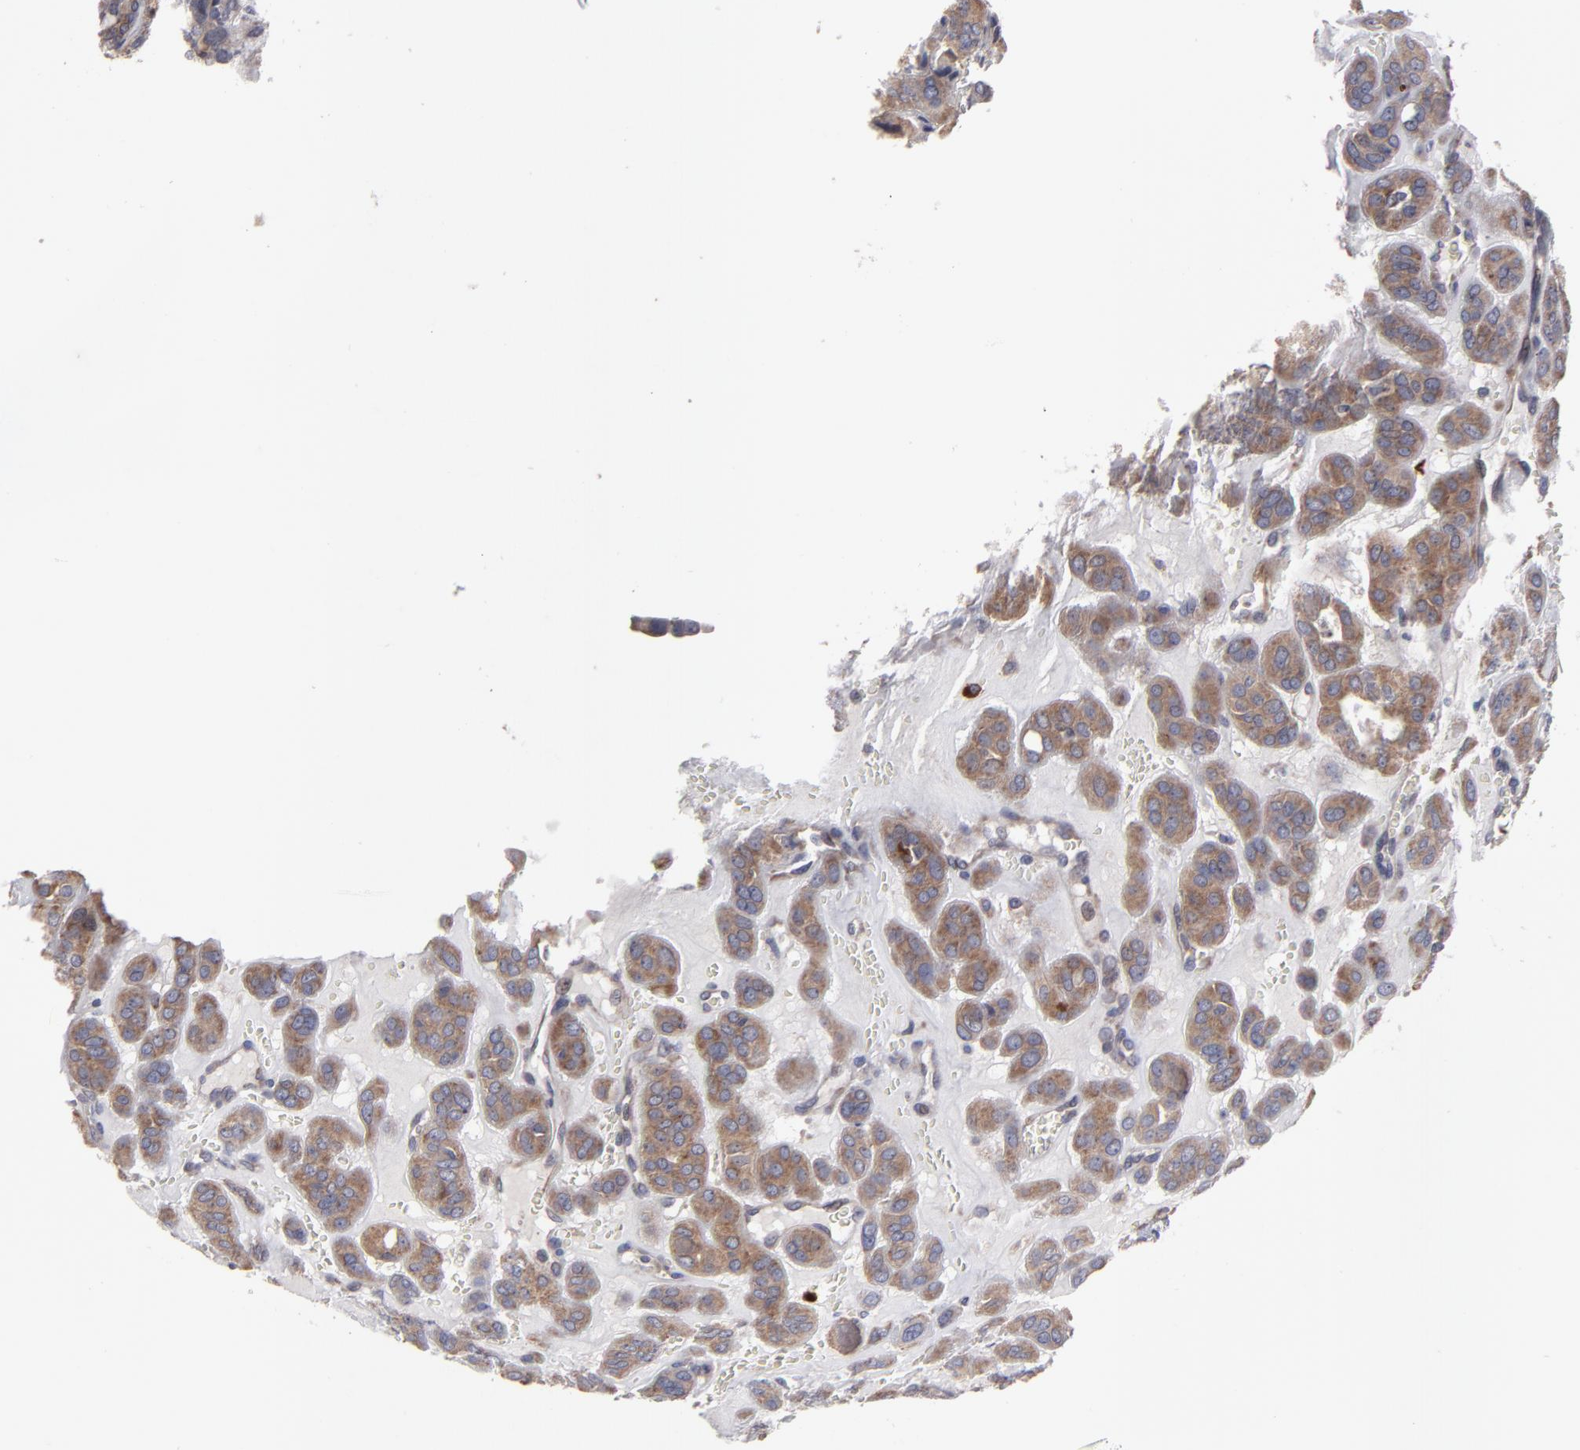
{"staining": {"intensity": "moderate", "quantity": "25%-75%", "location": "cytoplasmic/membranous"}, "tissue": "thyroid cancer", "cell_type": "Tumor cells", "image_type": "cancer", "snomed": [{"axis": "morphology", "description": "Follicular adenoma carcinoma, NOS"}, {"axis": "topography", "description": "Thyroid gland"}], "caption": "Immunohistochemistry (DAB (3,3'-diaminobenzidine)) staining of thyroid cancer (follicular adenoma carcinoma) displays moderate cytoplasmic/membranous protein expression in about 25%-75% of tumor cells.", "gene": "SND1", "patient": {"sex": "female", "age": 71}}